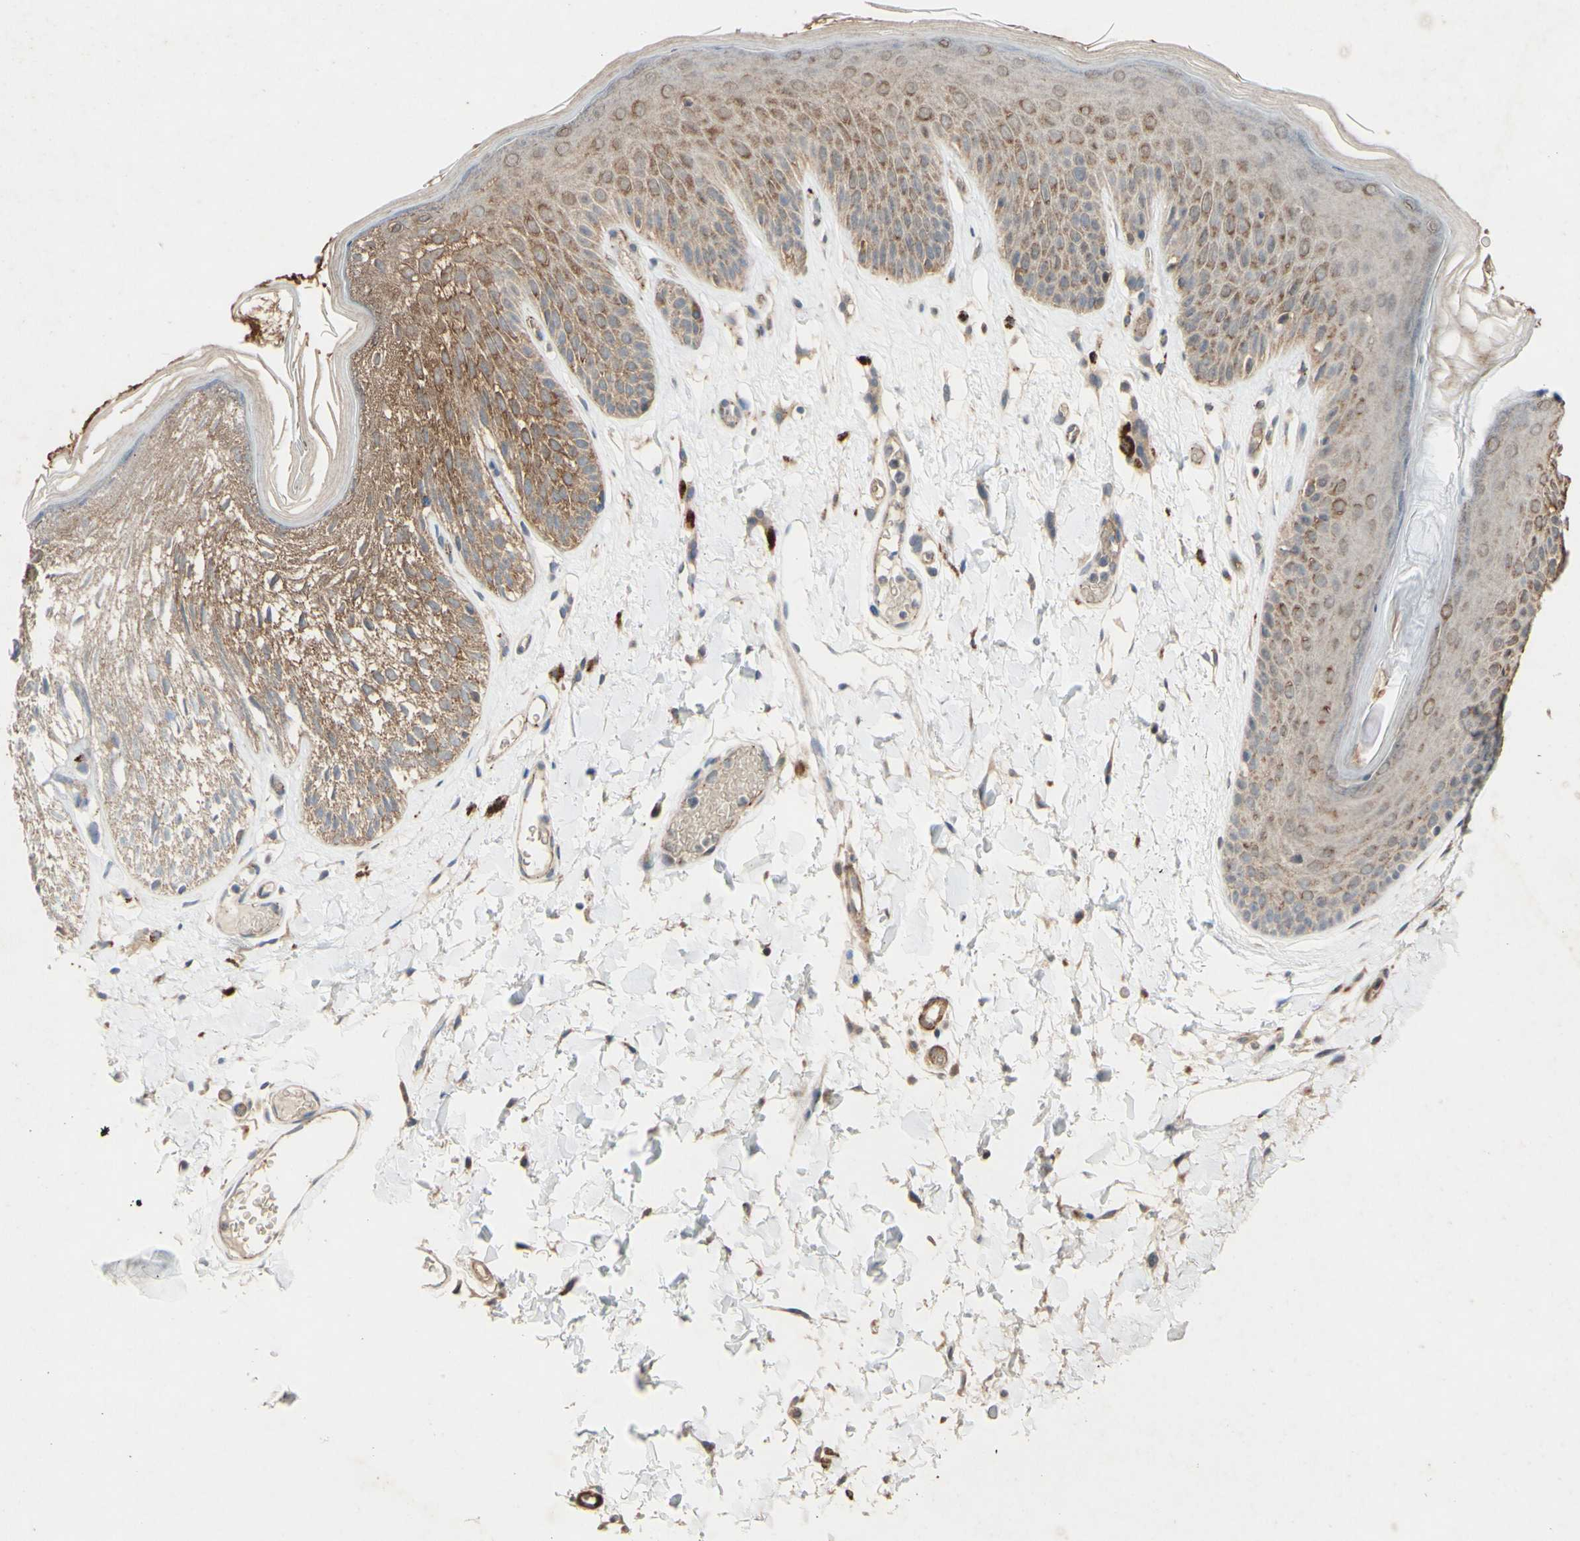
{"staining": {"intensity": "moderate", "quantity": ">75%", "location": "cytoplasmic/membranous"}, "tissue": "skin", "cell_type": "Epidermal cells", "image_type": "normal", "snomed": [{"axis": "morphology", "description": "Normal tissue, NOS"}, {"axis": "topography", "description": "Vulva"}], "caption": "Immunohistochemical staining of benign skin reveals >75% levels of moderate cytoplasmic/membranous protein expression in about >75% of epidermal cells. Immunohistochemistry (ihc) stains the protein in brown and the nuclei are stained blue.", "gene": "PDGFB", "patient": {"sex": "female", "age": 73}}